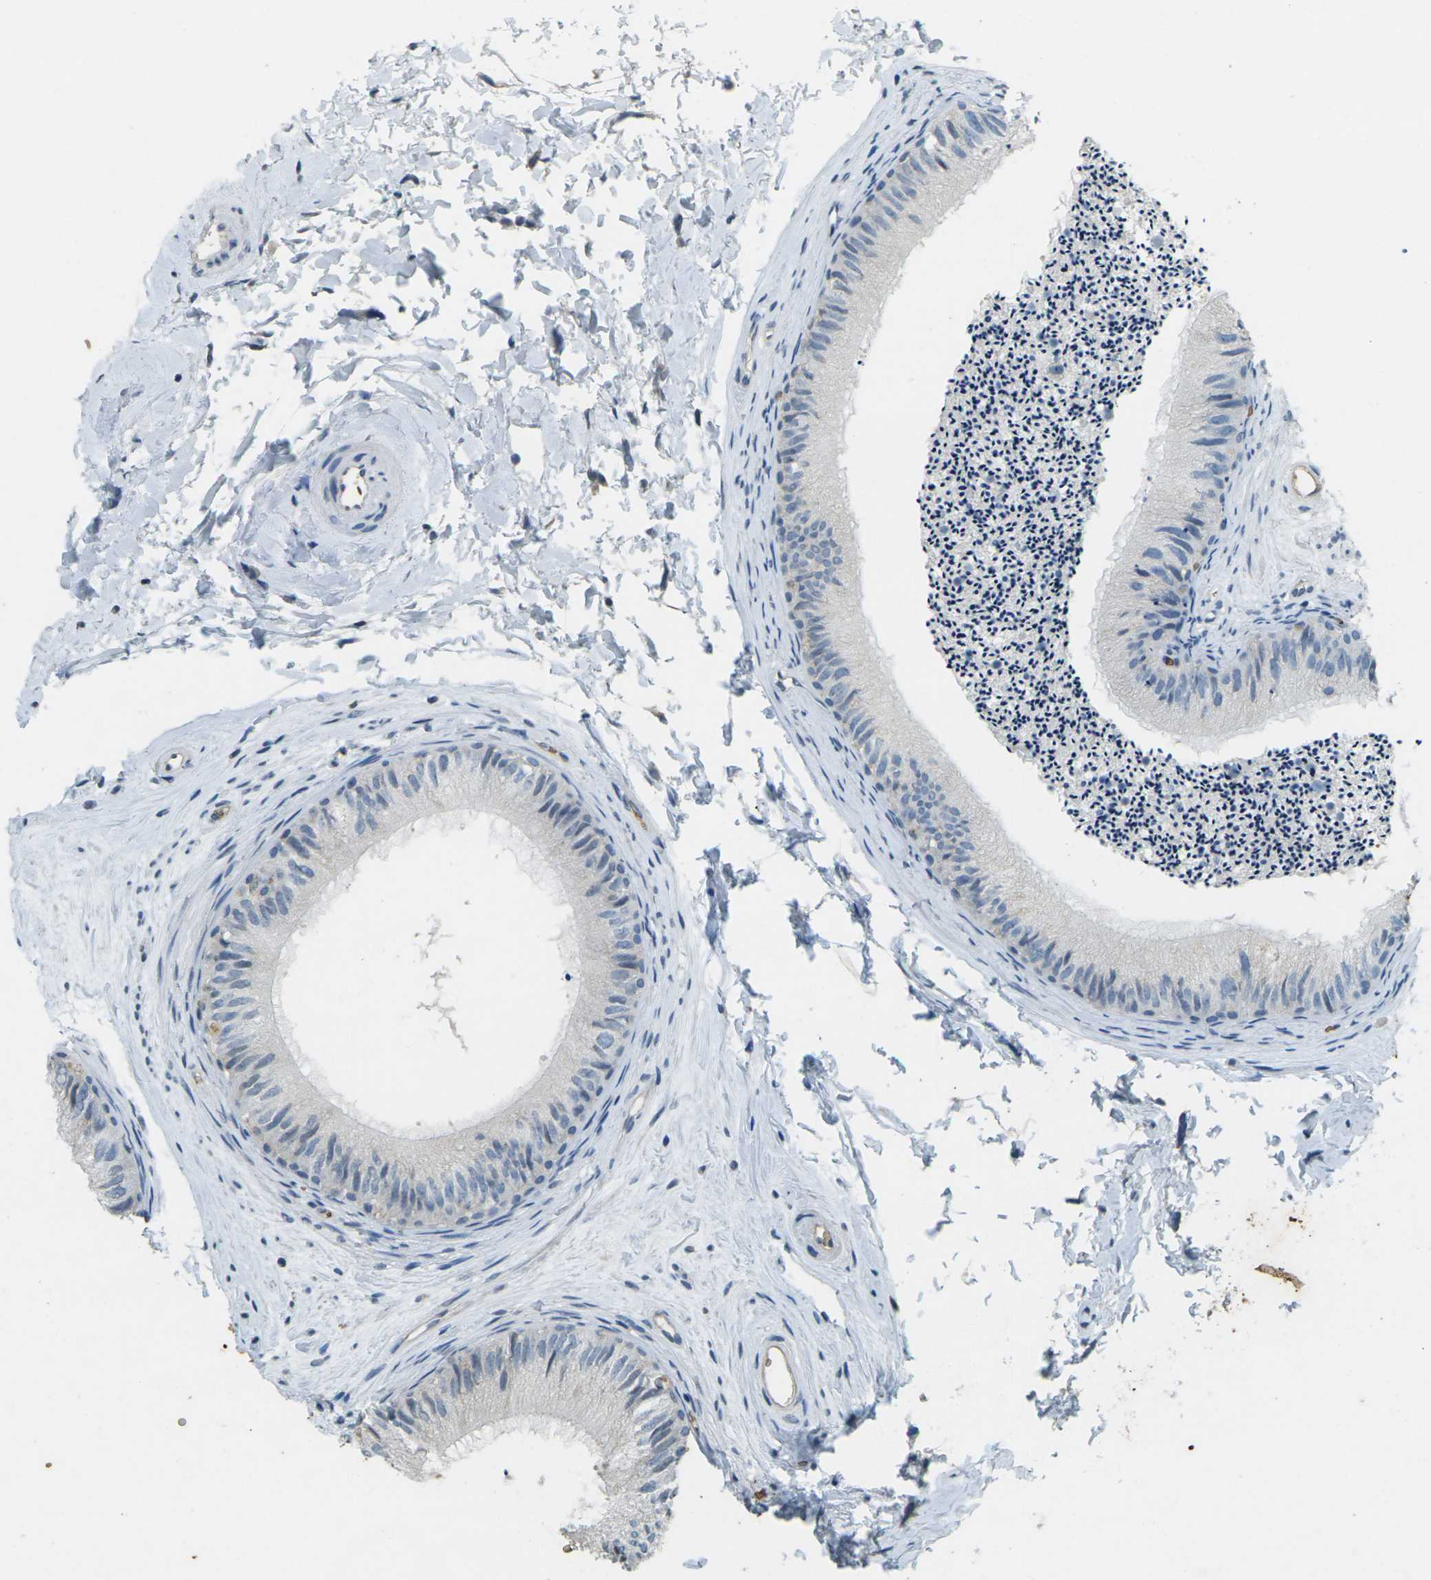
{"staining": {"intensity": "weak", "quantity": "<25%", "location": "cytoplasmic/membranous"}, "tissue": "epididymis", "cell_type": "Glandular cells", "image_type": "normal", "snomed": [{"axis": "morphology", "description": "Normal tissue, NOS"}, {"axis": "topography", "description": "Epididymis"}], "caption": "The micrograph reveals no staining of glandular cells in normal epididymis. The staining is performed using DAB (3,3'-diaminobenzidine) brown chromogen with nuclei counter-stained in using hematoxylin.", "gene": "HBB", "patient": {"sex": "male", "age": 56}}